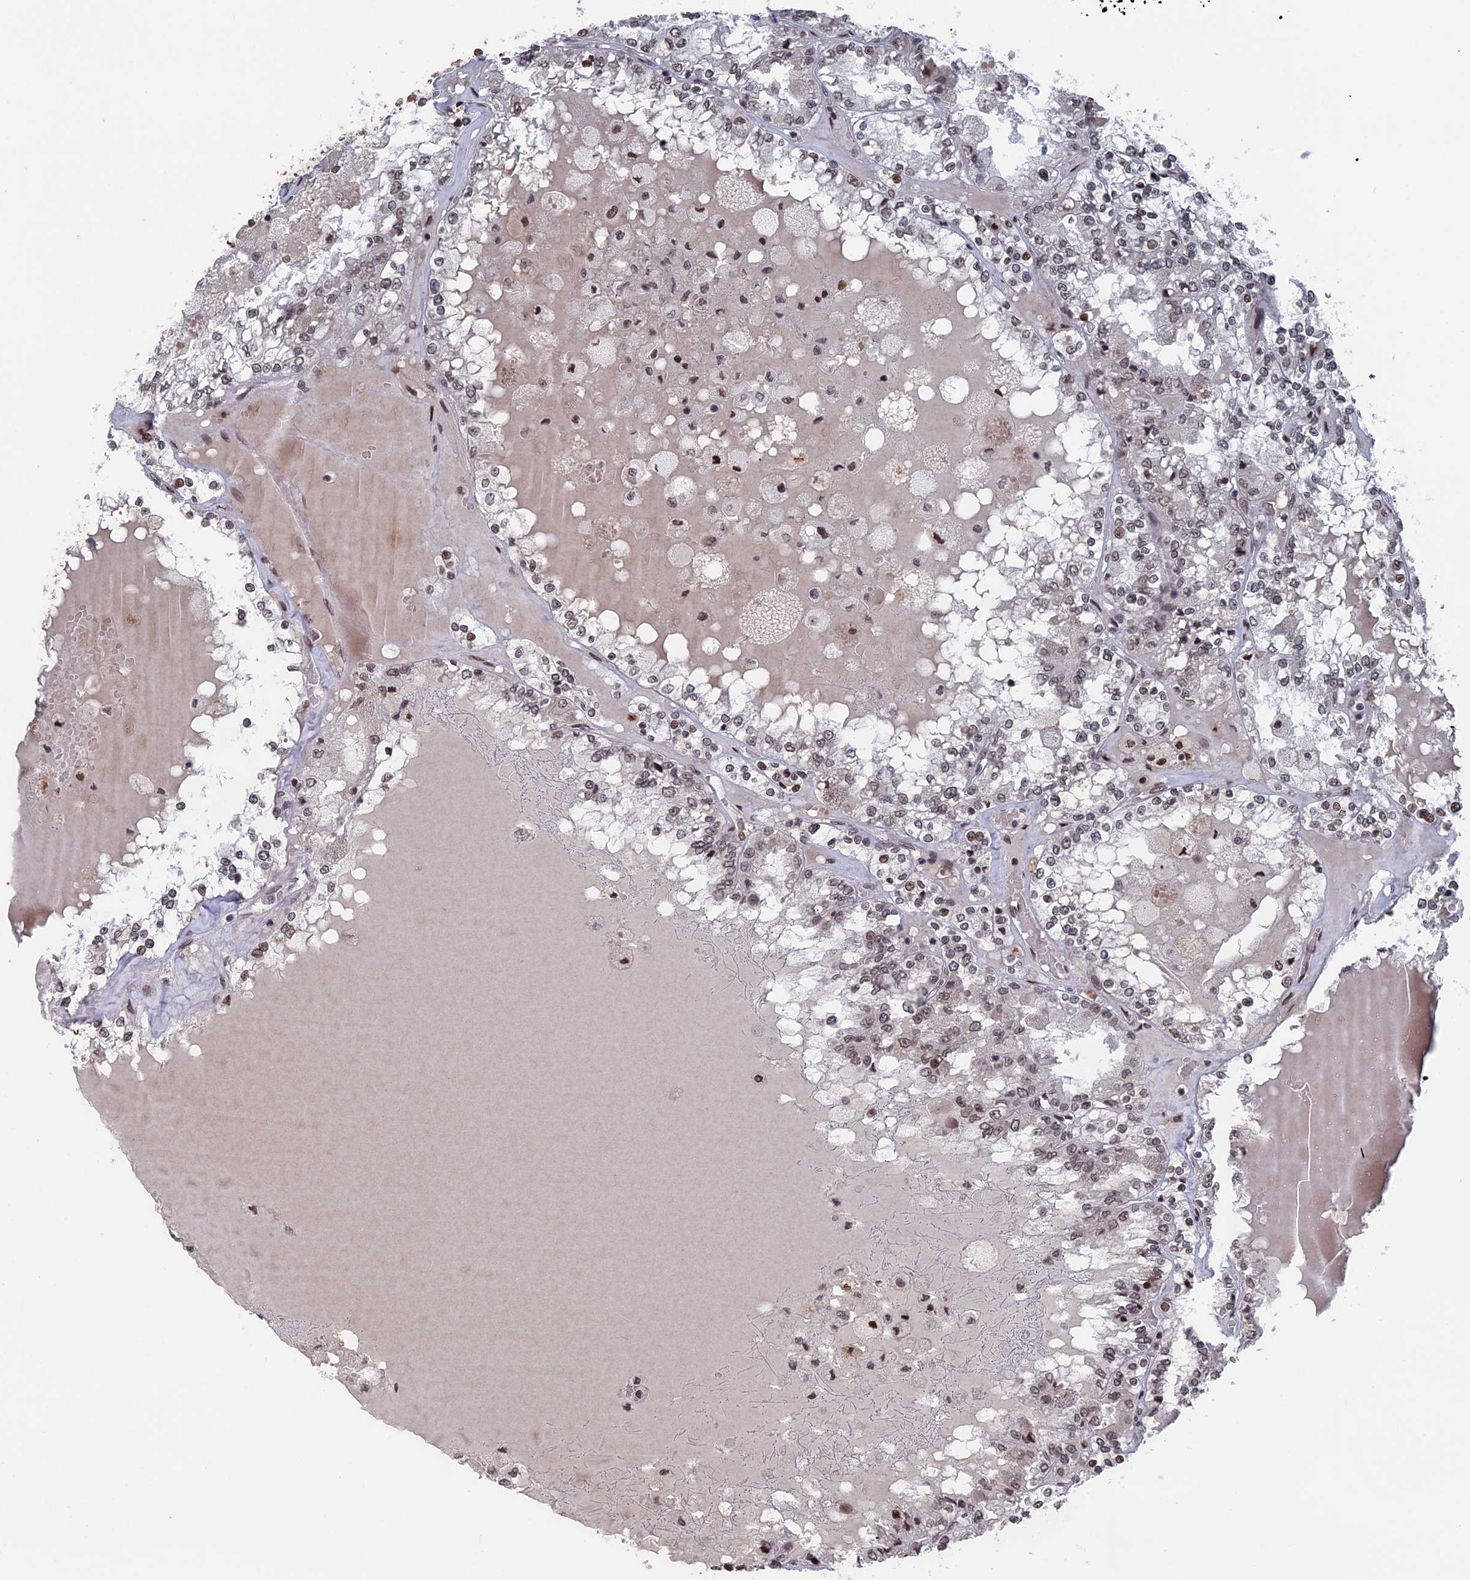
{"staining": {"intensity": "weak", "quantity": ">75%", "location": "nuclear"}, "tissue": "renal cancer", "cell_type": "Tumor cells", "image_type": "cancer", "snomed": [{"axis": "morphology", "description": "Adenocarcinoma, NOS"}, {"axis": "topography", "description": "Kidney"}], "caption": "Immunohistochemical staining of adenocarcinoma (renal) reveals low levels of weak nuclear protein staining in approximately >75% of tumor cells.", "gene": "NR2C2AP", "patient": {"sex": "female", "age": 56}}